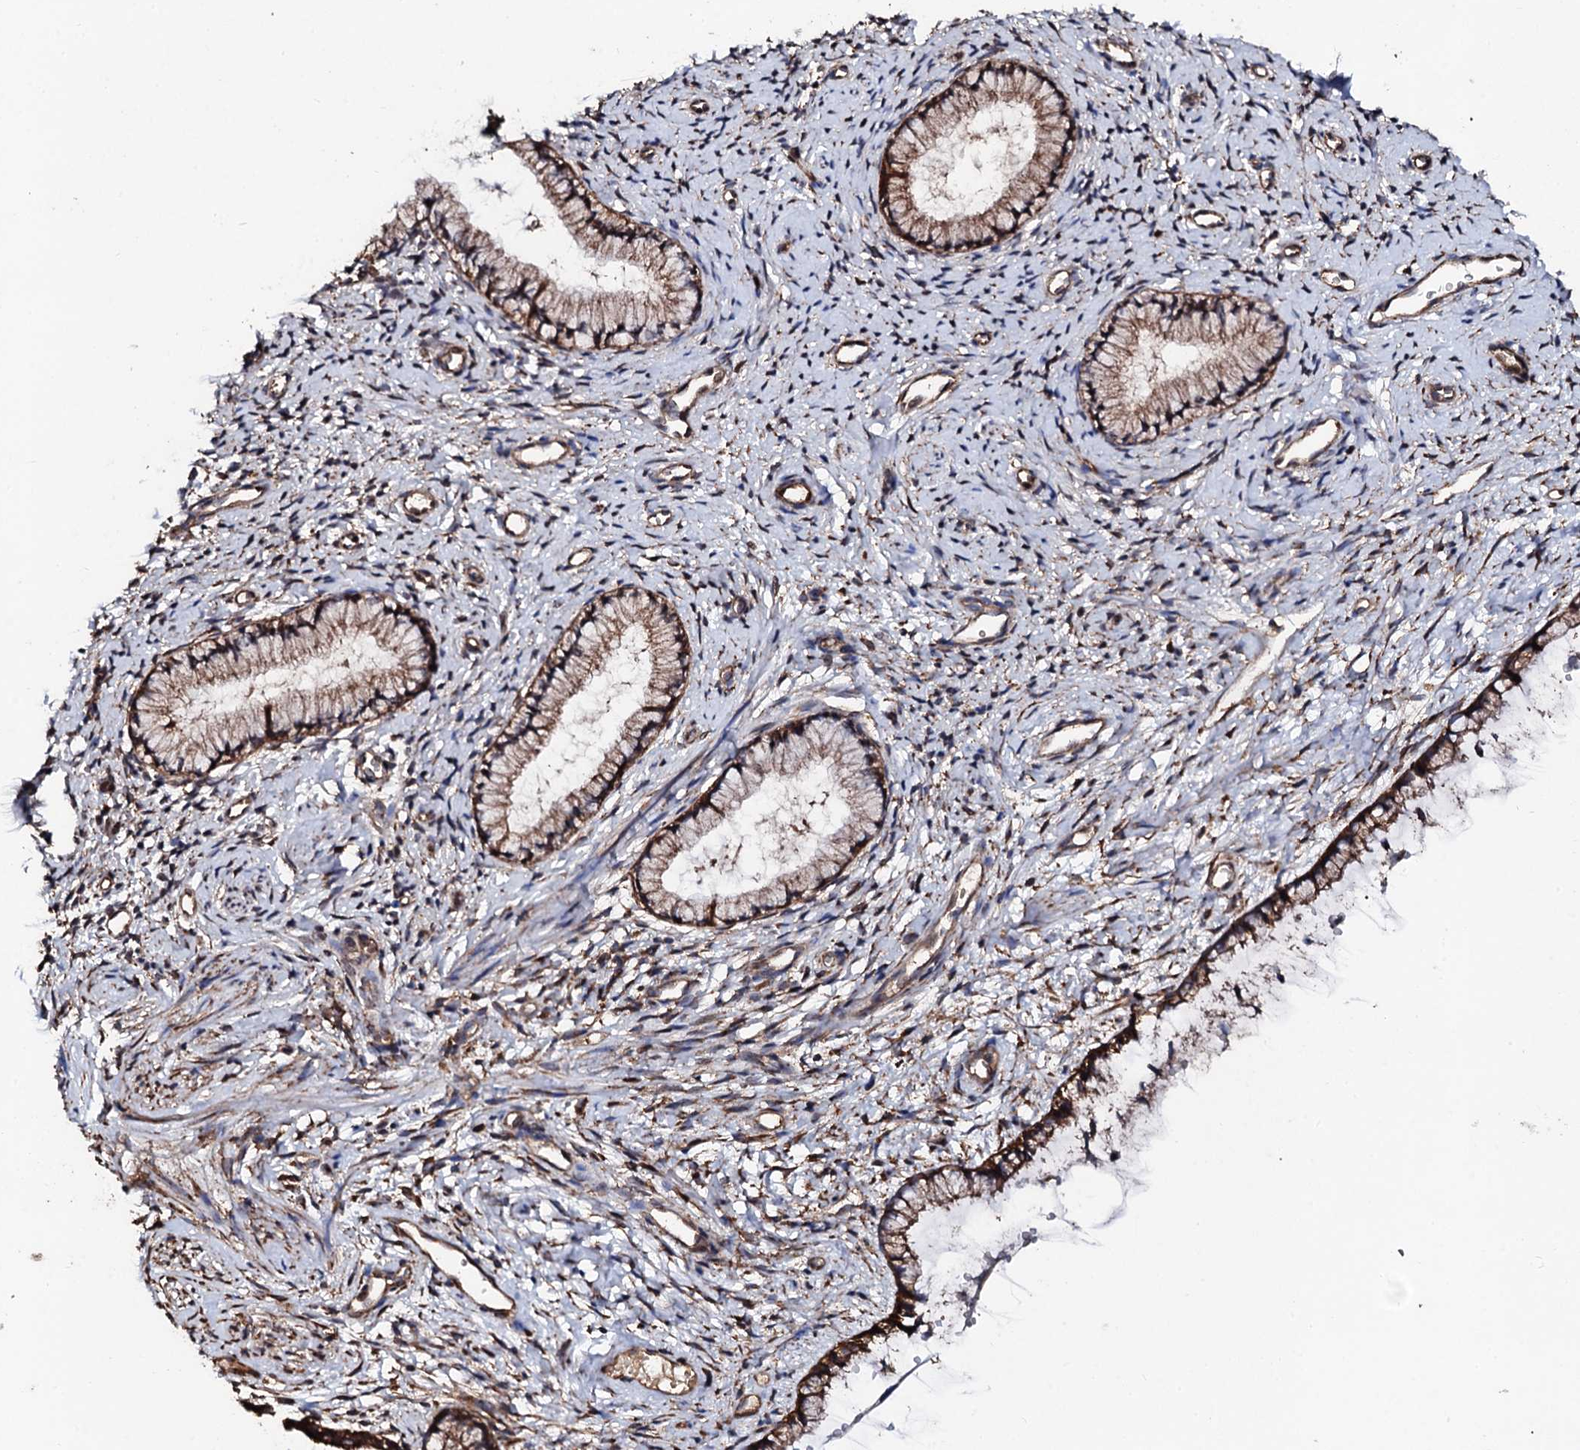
{"staining": {"intensity": "strong", "quantity": ">75%", "location": "cytoplasmic/membranous"}, "tissue": "cervix", "cell_type": "Glandular cells", "image_type": "normal", "snomed": [{"axis": "morphology", "description": "Normal tissue, NOS"}, {"axis": "topography", "description": "Cervix"}], "caption": "Immunohistochemical staining of benign human cervix demonstrates high levels of strong cytoplasmic/membranous staining in approximately >75% of glandular cells.", "gene": "CKAP5", "patient": {"sex": "female", "age": 57}}